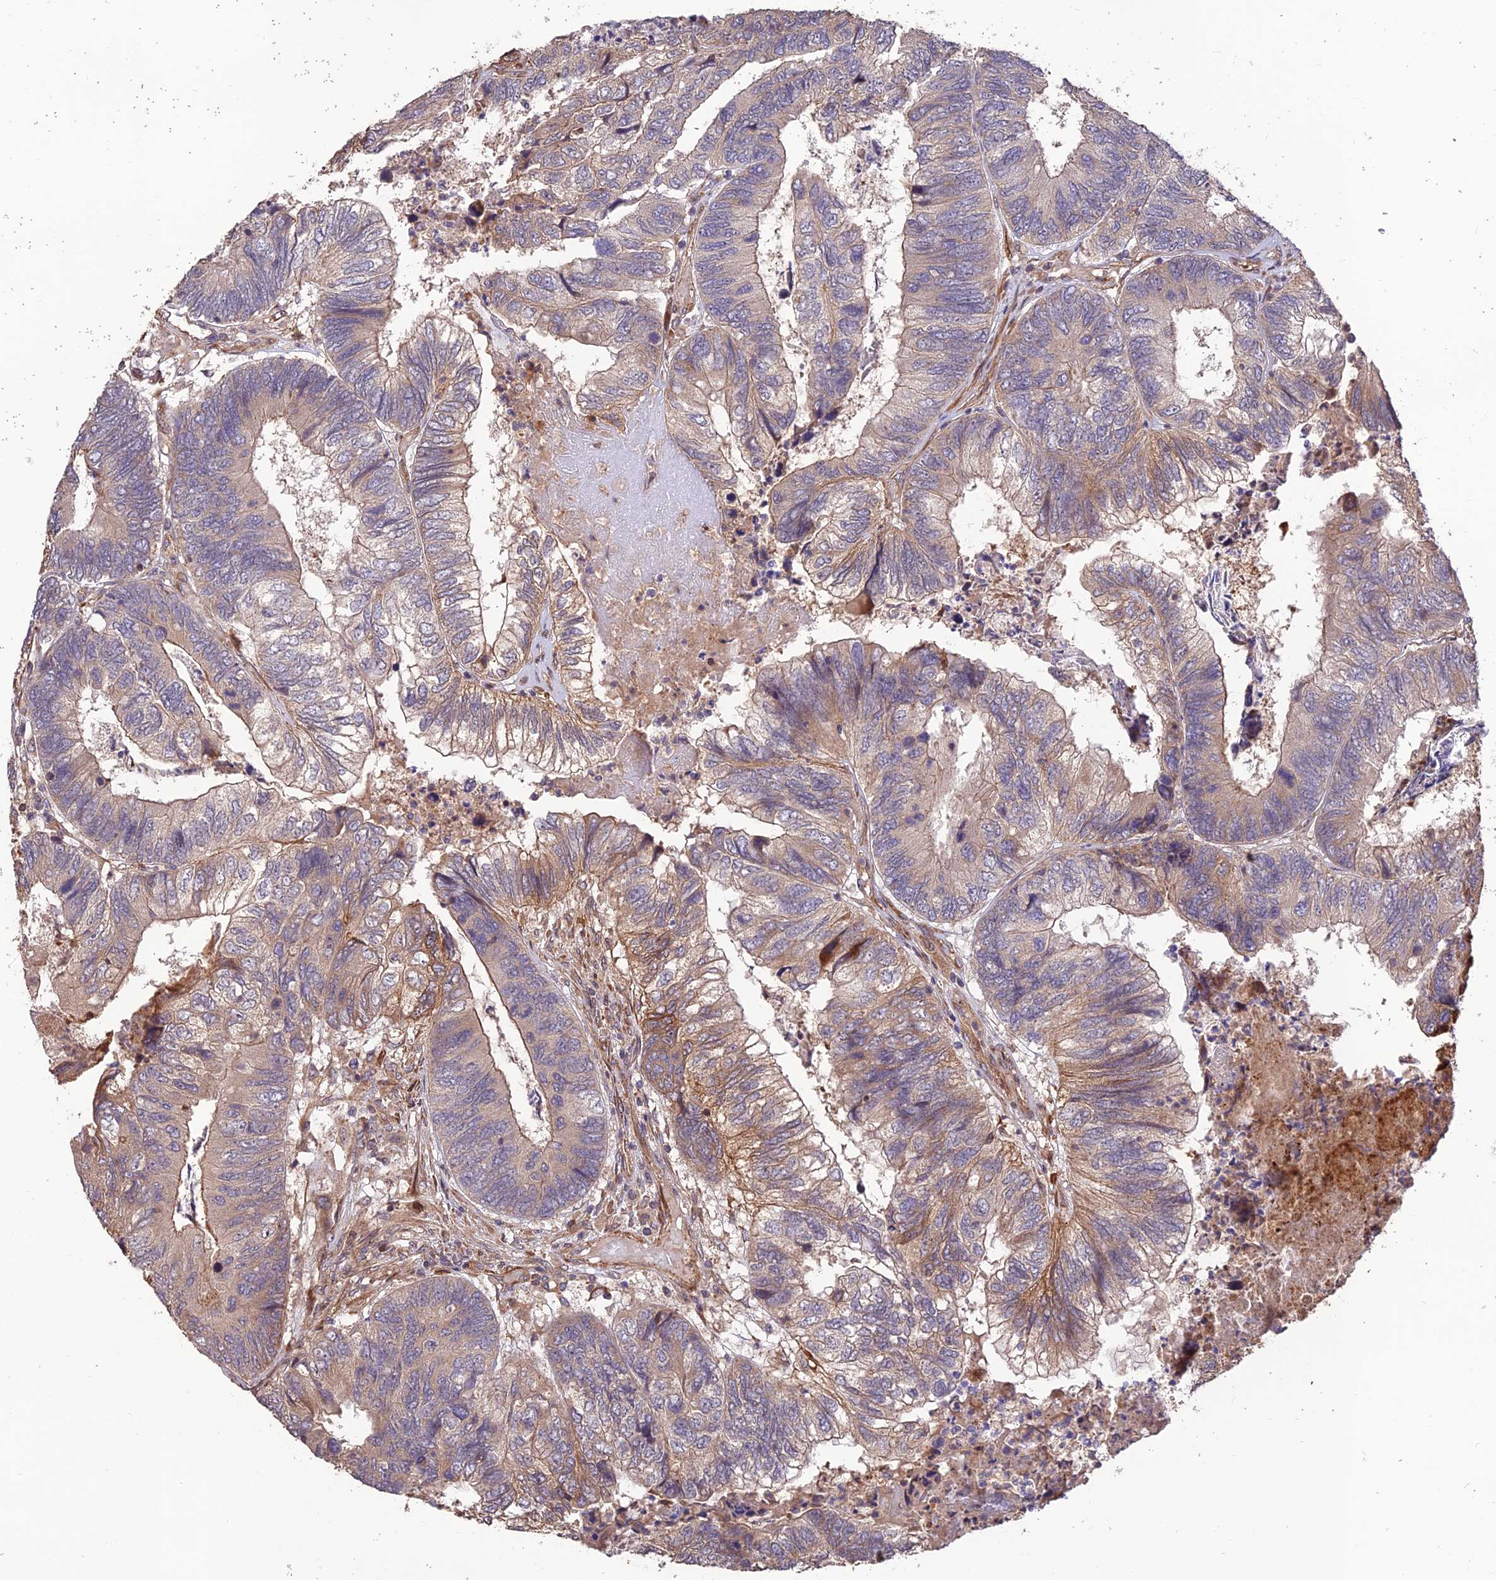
{"staining": {"intensity": "moderate", "quantity": "25%-75%", "location": "cytoplasmic/membranous"}, "tissue": "colorectal cancer", "cell_type": "Tumor cells", "image_type": "cancer", "snomed": [{"axis": "morphology", "description": "Adenocarcinoma, NOS"}, {"axis": "topography", "description": "Colon"}], "caption": "A micrograph showing moderate cytoplasmic/membranous staining in approximately 25%-75% of tumor cells in colorectal adenocarcinoma, as visualized by brown immunohistochemical staining.", "gene": "CREBL2", "patient": {"sex": "female", "age": 67}}